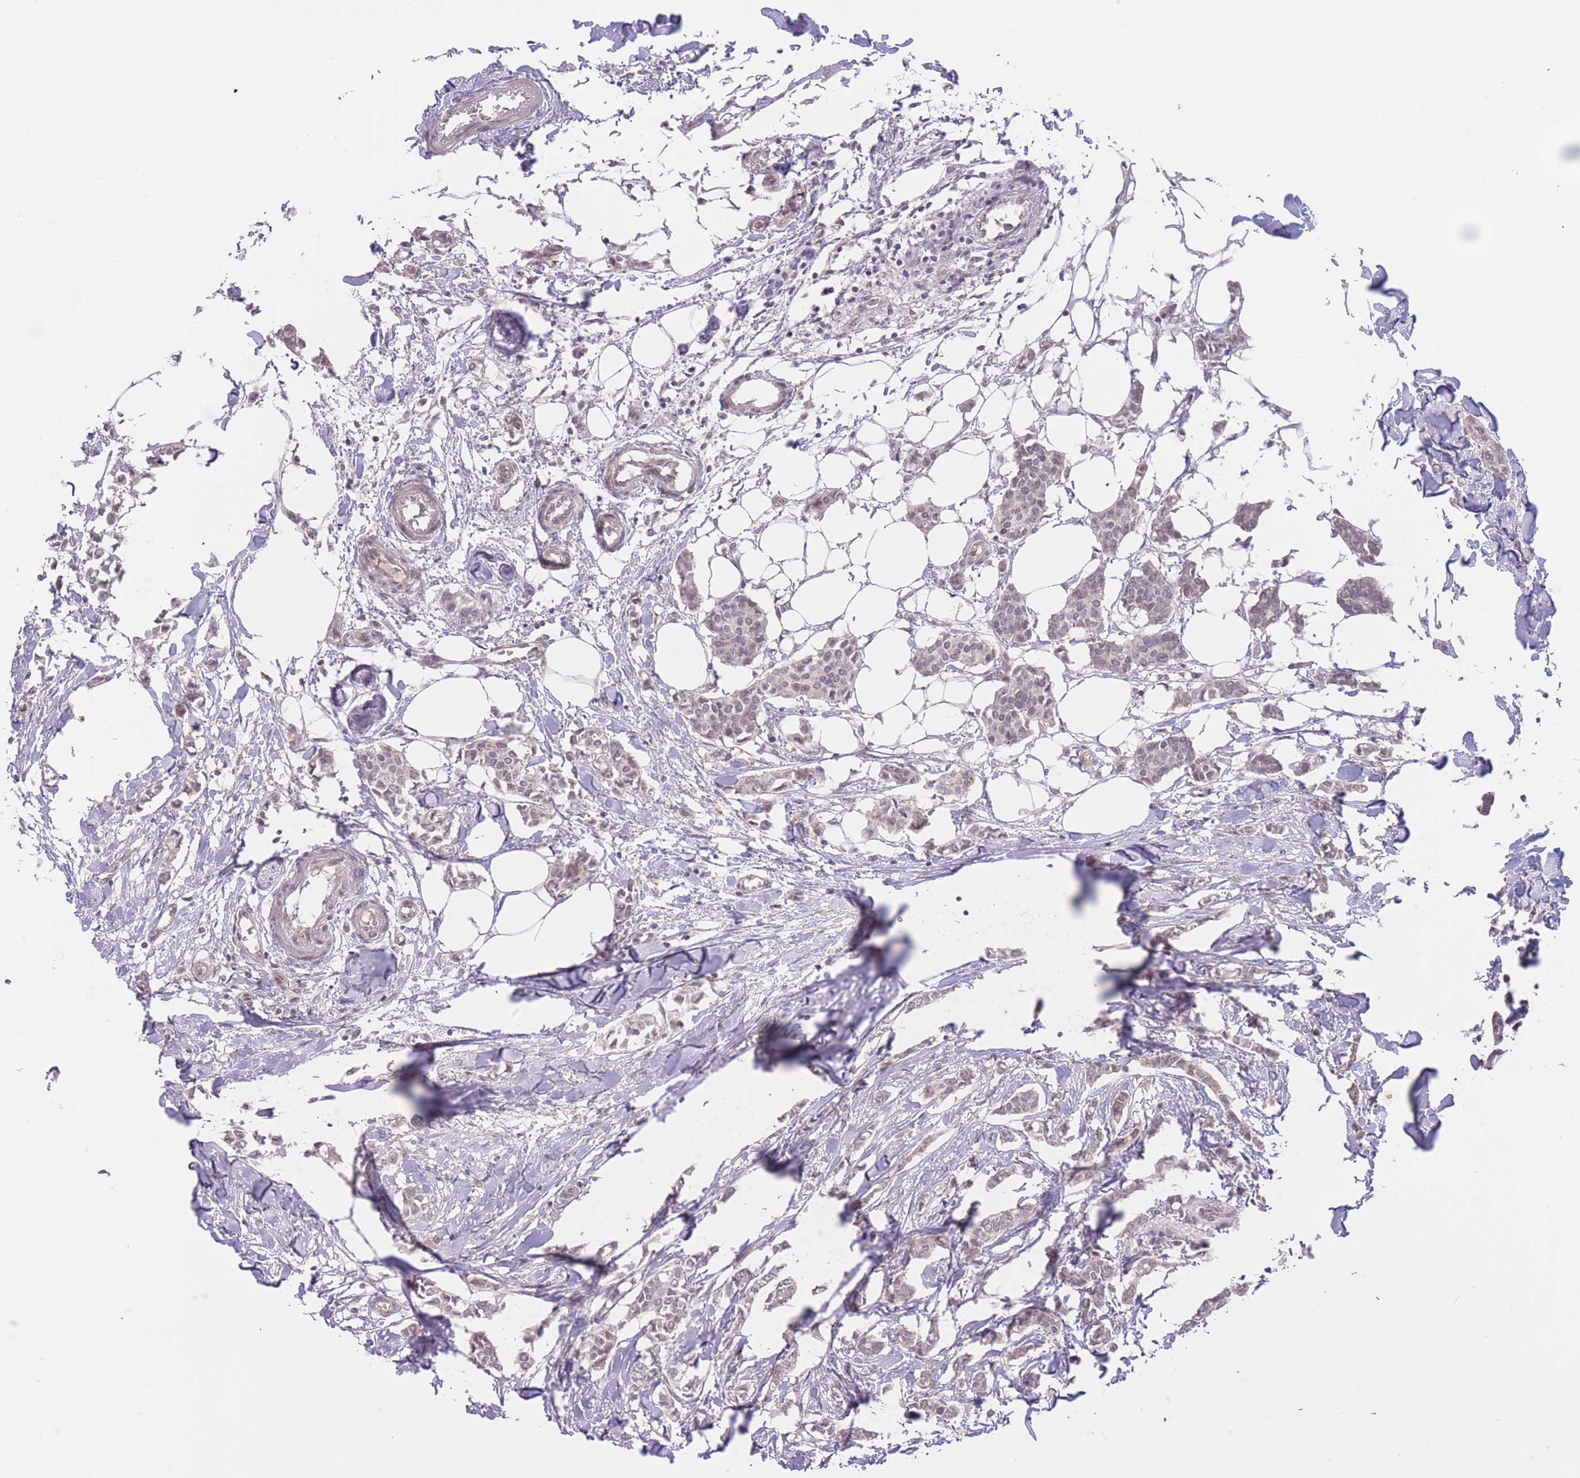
{"staining": {"intensity": "weak", "quantity": "25%-75%", "location": "nuclear"}, "tissue": "breast cancer", "cell_type": "Tumor cells", "image_type": "cancer", "snomed": [{"axis": "morphology", "description": "Duct carcinoma"}, {"axis": "topography", "description": "Breast"}], "caption": "Immunohistochemistry (DAB (3,3'-diaminobenzidine)) staining of human breast cancer (infiltrating ductal carcinoma) demonstrates weak nuclear protein staining in about 25%-75% of tumor cells. The staining was performed using DAB (3,3'-diaminobenzidine), with brown indicating positive protein expression. Nuclei are stained blue with hematoxylin.", "gene": "FUT5", "patient": {"sex": "female", "age": 41}}